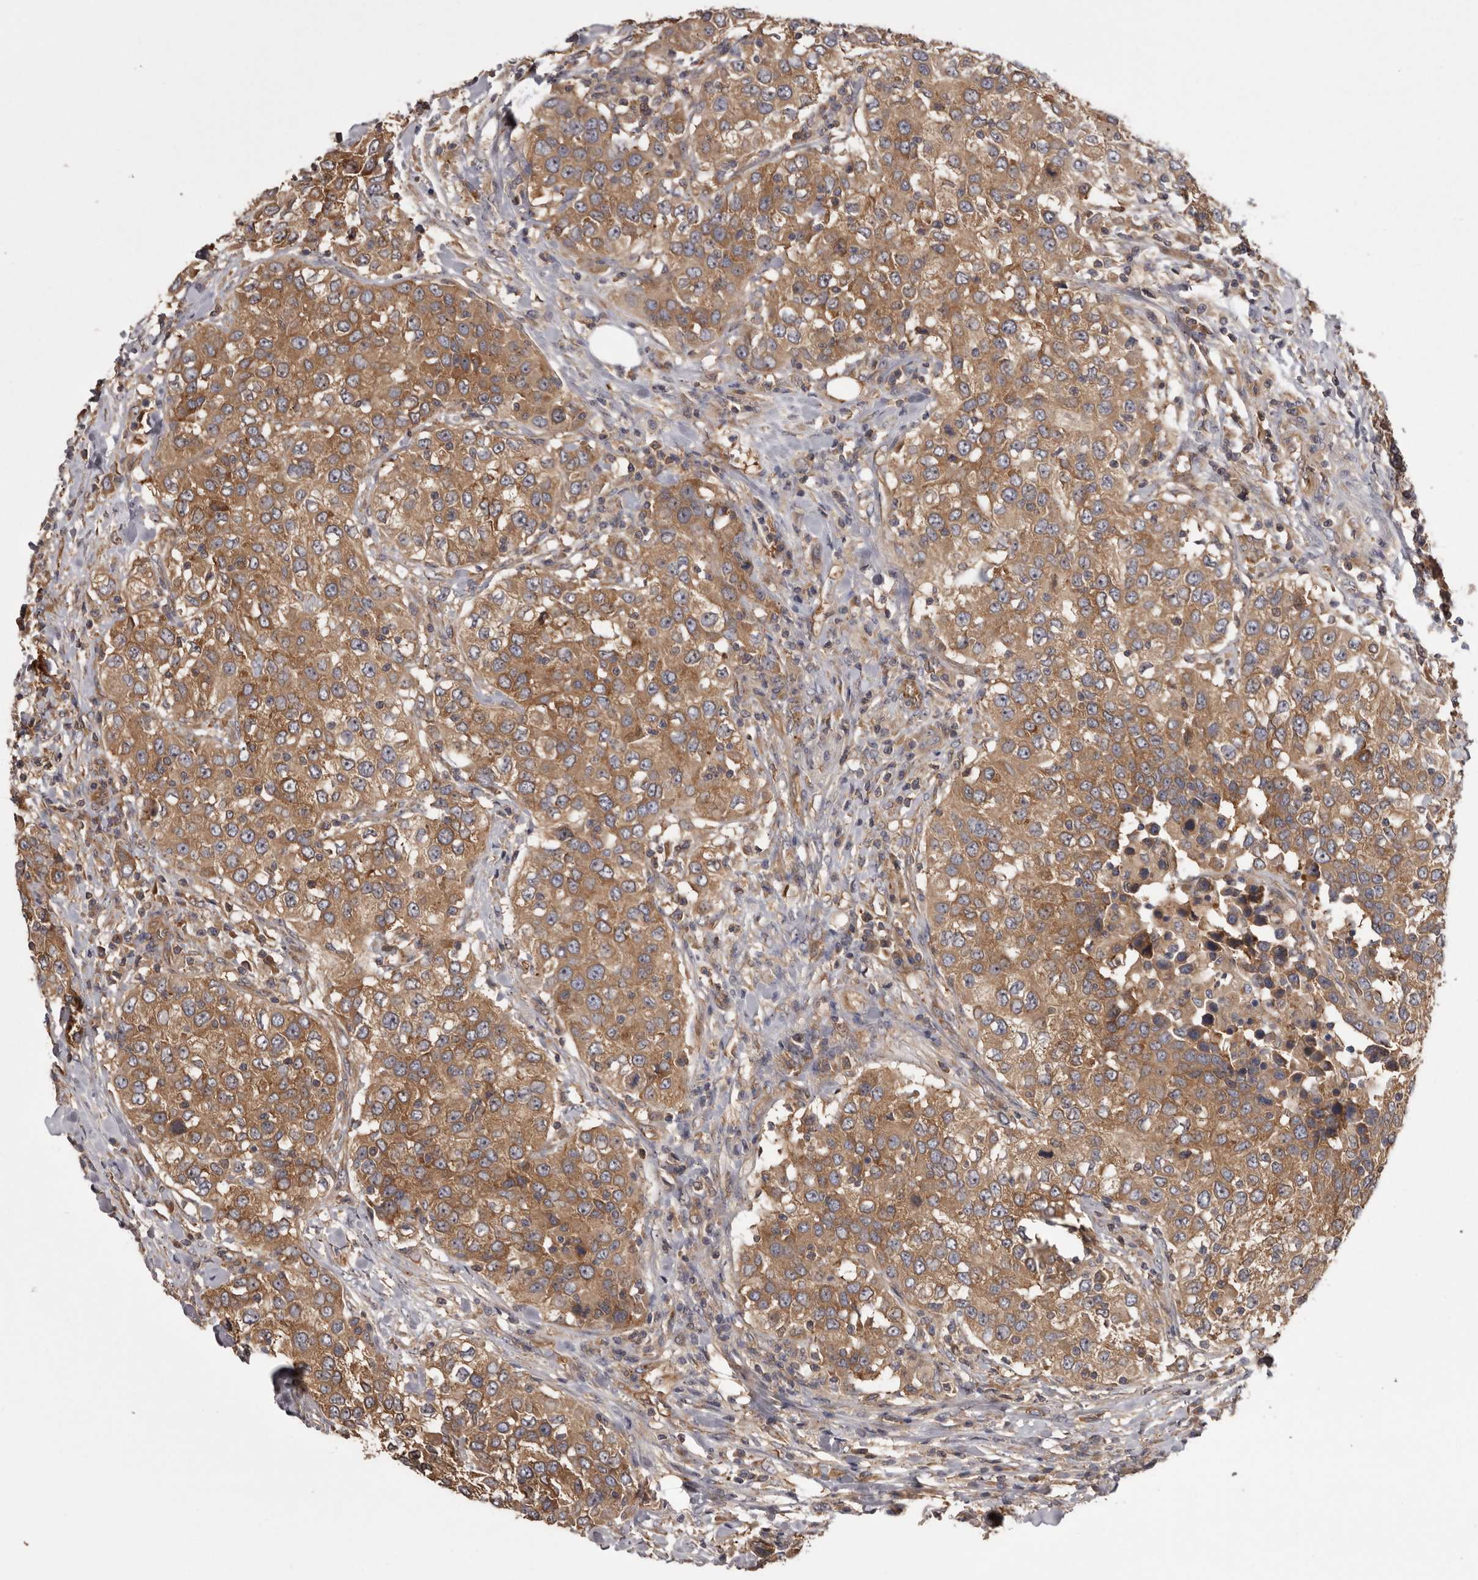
{"staining": {"intensity": "moderate", "quantity": ">75%", "location": "cytoplasmic/membranous"}, "tissue": "urothelial cancer", "cell_type": "Tumor cells", "image_type": "cancer", "snomed": [{"axis": "morphology", "description": "Urothelial carcinoma, High grade"}, {"axis": "topography", "description": "Urinary bladder"}], "caption": "Human high-grade urothelial carcinoma stained for a protein (brown) demonstrates moderate cytoplasmic/membranous positive expression in about >75% of tumor cells.", "gene": "DARS1", "patient": {"sex": "female", "age": 80}}